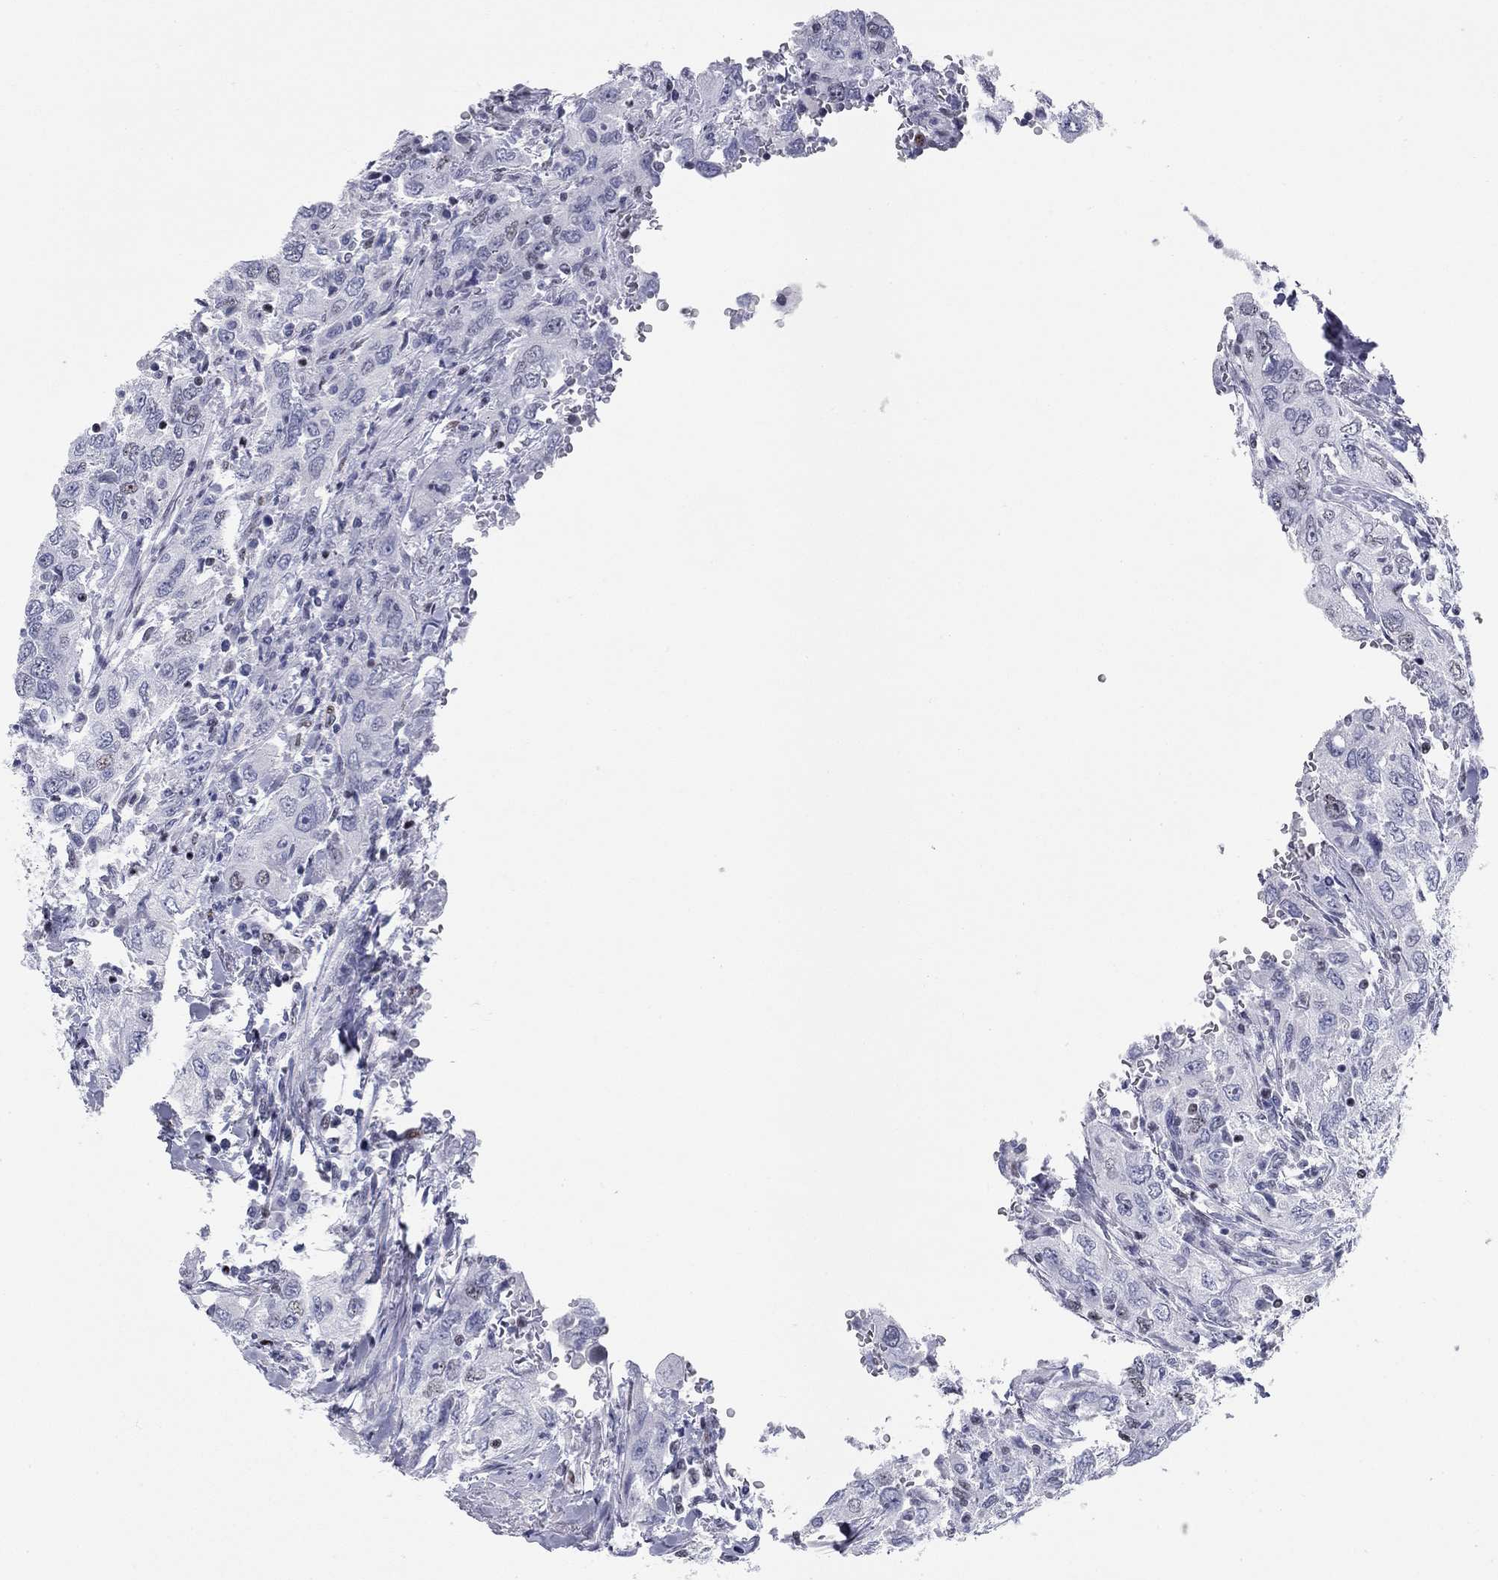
{"staining": {"intensity": "negative", "quantity": "none", "location": "none"}, "tissue": "urothelial cancer", "cell_type": "Tumor cells", "image_type": "cancer", "snomed": [{"axis": "morphology", "description": "Urothelial carcinoma, High grade"}, {"axis": "topography", "description": "Urinary bladder"}], "caption": "IHC micrograph of urothelial cancer stained for a protein (brown), which demonstrates no staining in tumor cells. (Brightfield microscopy of DAB IHC at high magnification).", "gene": "ASF1B", "patient": {"sex": "male", "age": 76}}